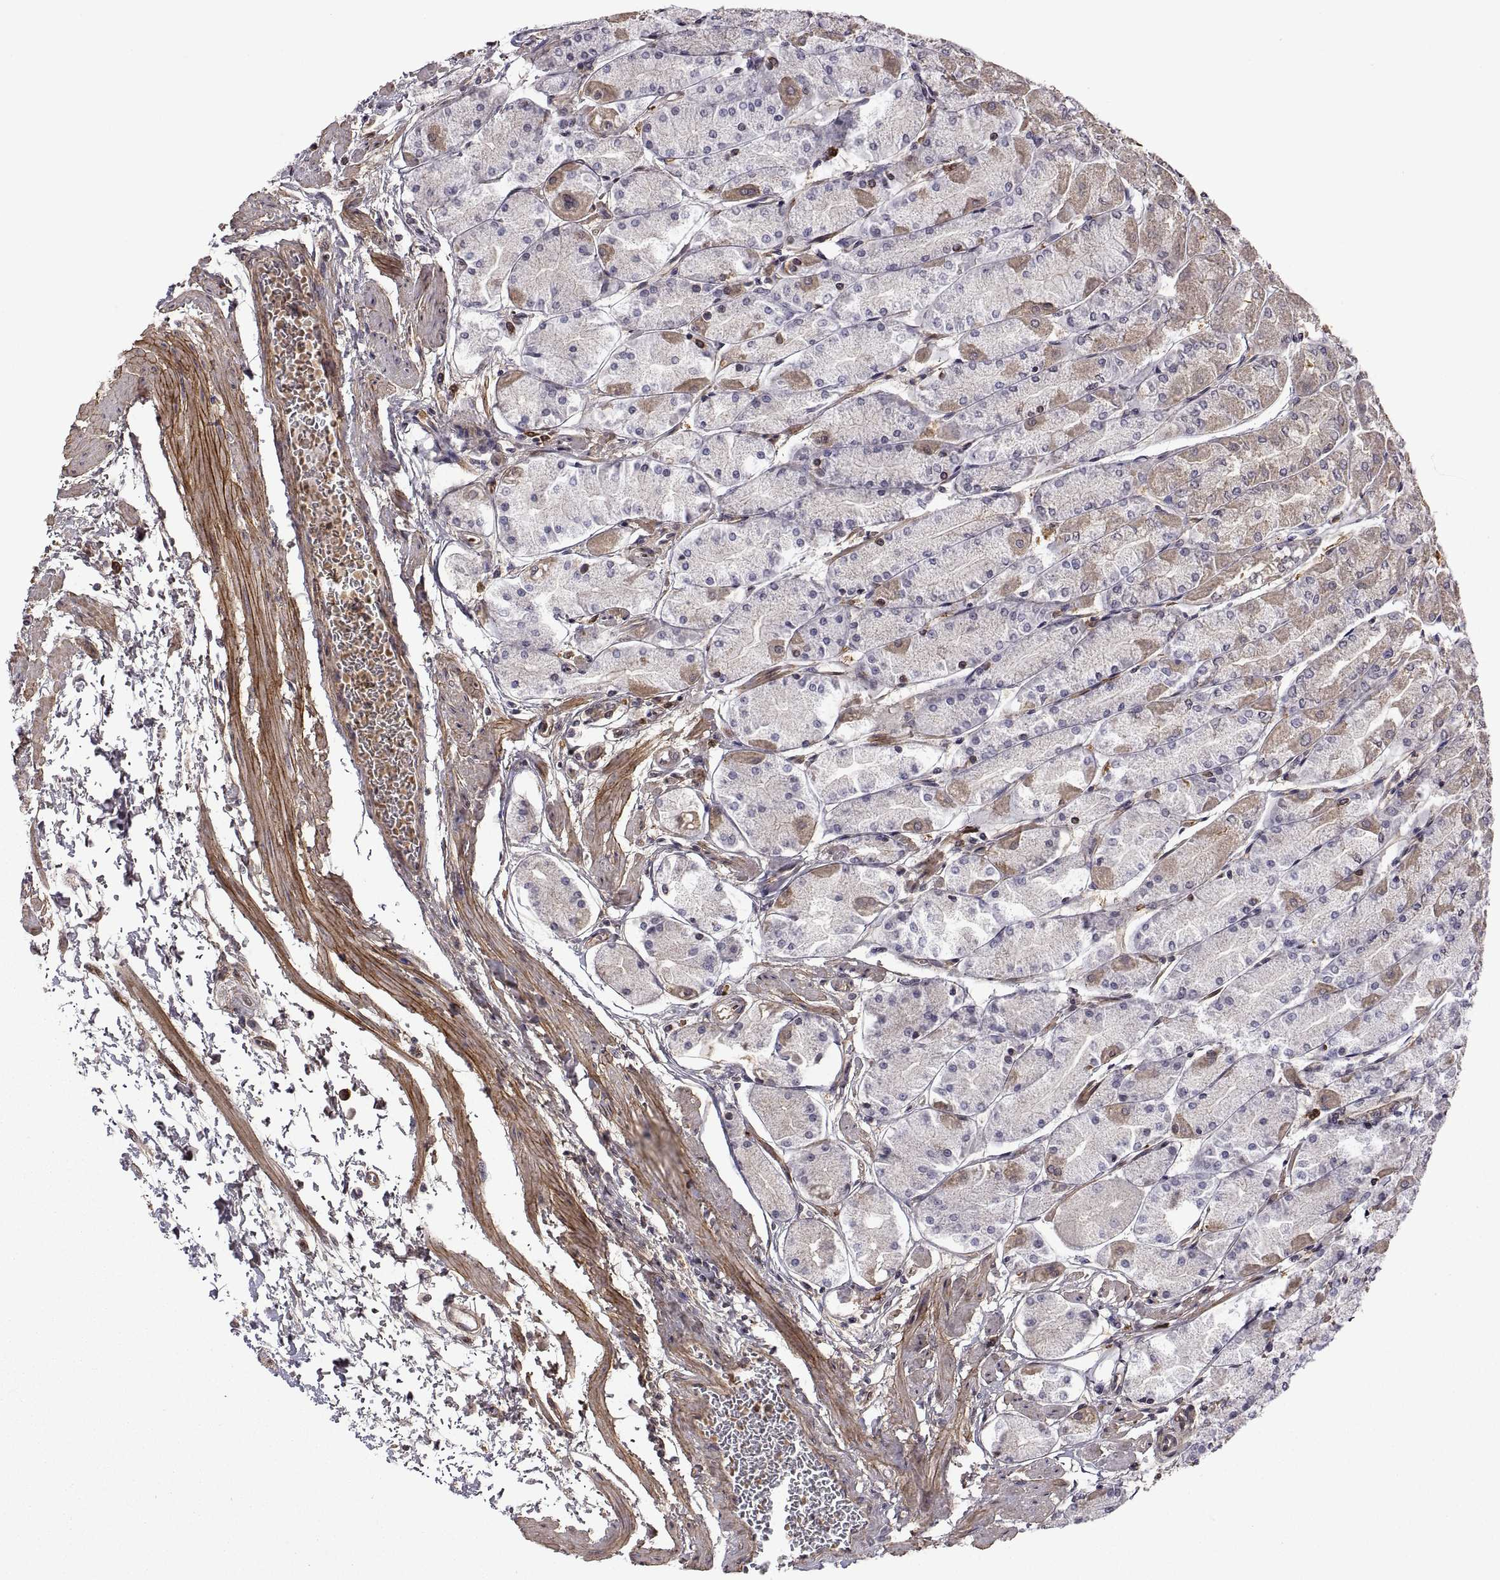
{"staining": {"intensity": "moderate", "quantity": "25%-75%", "location": "cytoplasmic/membranous"}, "tissue": "stomach", "cell_type": "Glandular cells", "image_type": "normal", "snomed": [{"axis": "morphology", "description": "Normal tissue, NOS"}, {"axis": "topography", "description": "Stomach, upper"}], "caption": "Glandular cells demonstrate medium levels of moderate cytoplasmic/membranous staining in about 25%-75% of cells in normal stomach. (DAB (3,3'-diaminobenzidine) IHC, brown staining for protein, blue staining for nuclei).", "gene": "ZNRF2", "patient": {"sex": "male", "age": 60}}